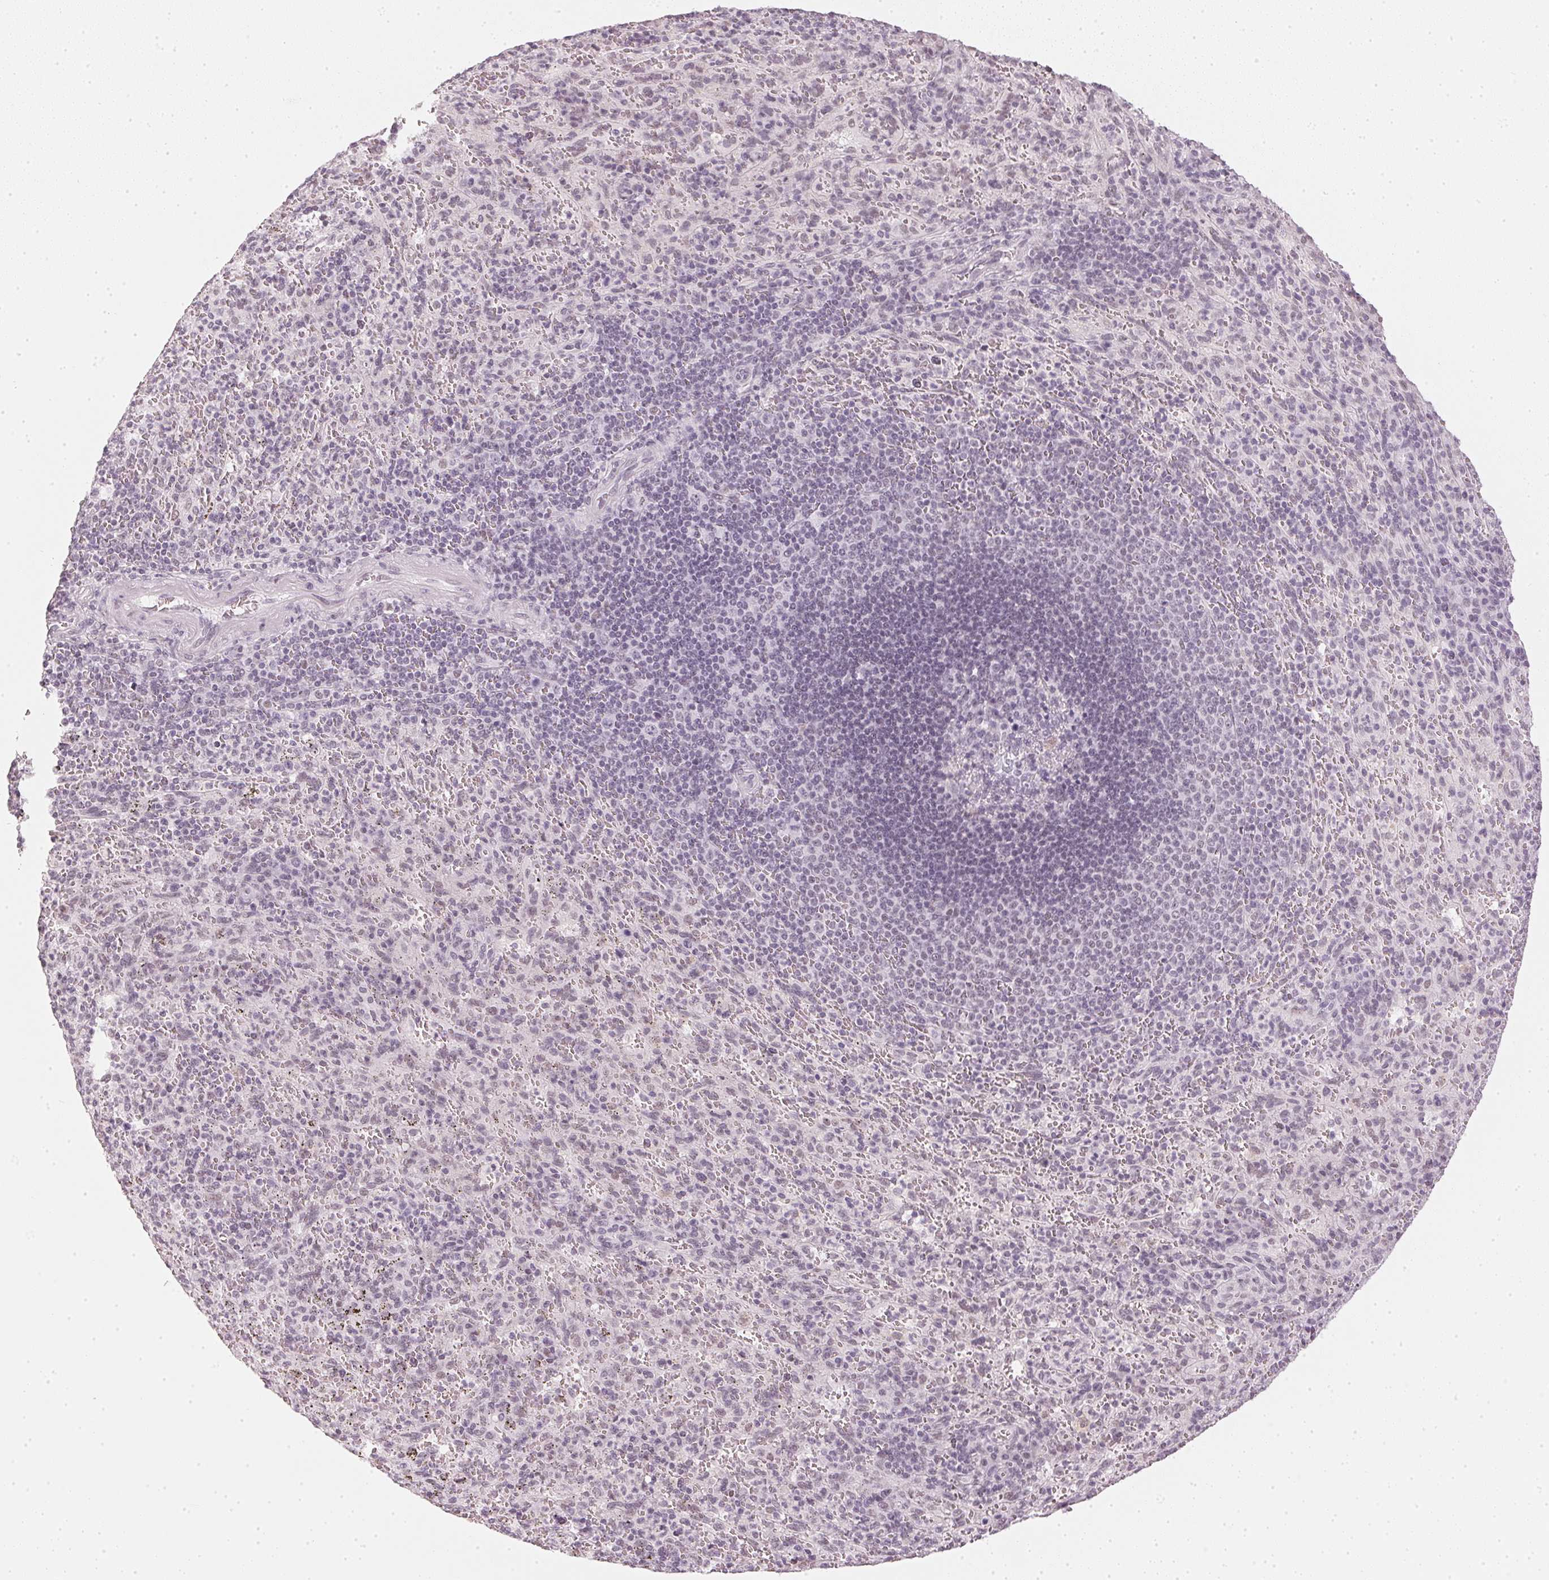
{"staining": {"intensity": "negative", "quantity": "none", "location": "none"}, "tissue": "spleen", "cell_type": "Cells in red pulp", "image_type": "normal", "snomed": [{"axis": "morphology", "description": "Normal tissue, NOS"}, {"axis": "topography", "description": "Spleen"}], "caption": "Unremarkable spleen was stained to show a protein in brown. There is no significant positivity in cells in red pulp. (DAB immunohistochemistry (IHC) visualized using brightfield microscopy, high magnification).", "gene": "DNAJC6", "patient": {"sex": "male", "age": 57}}